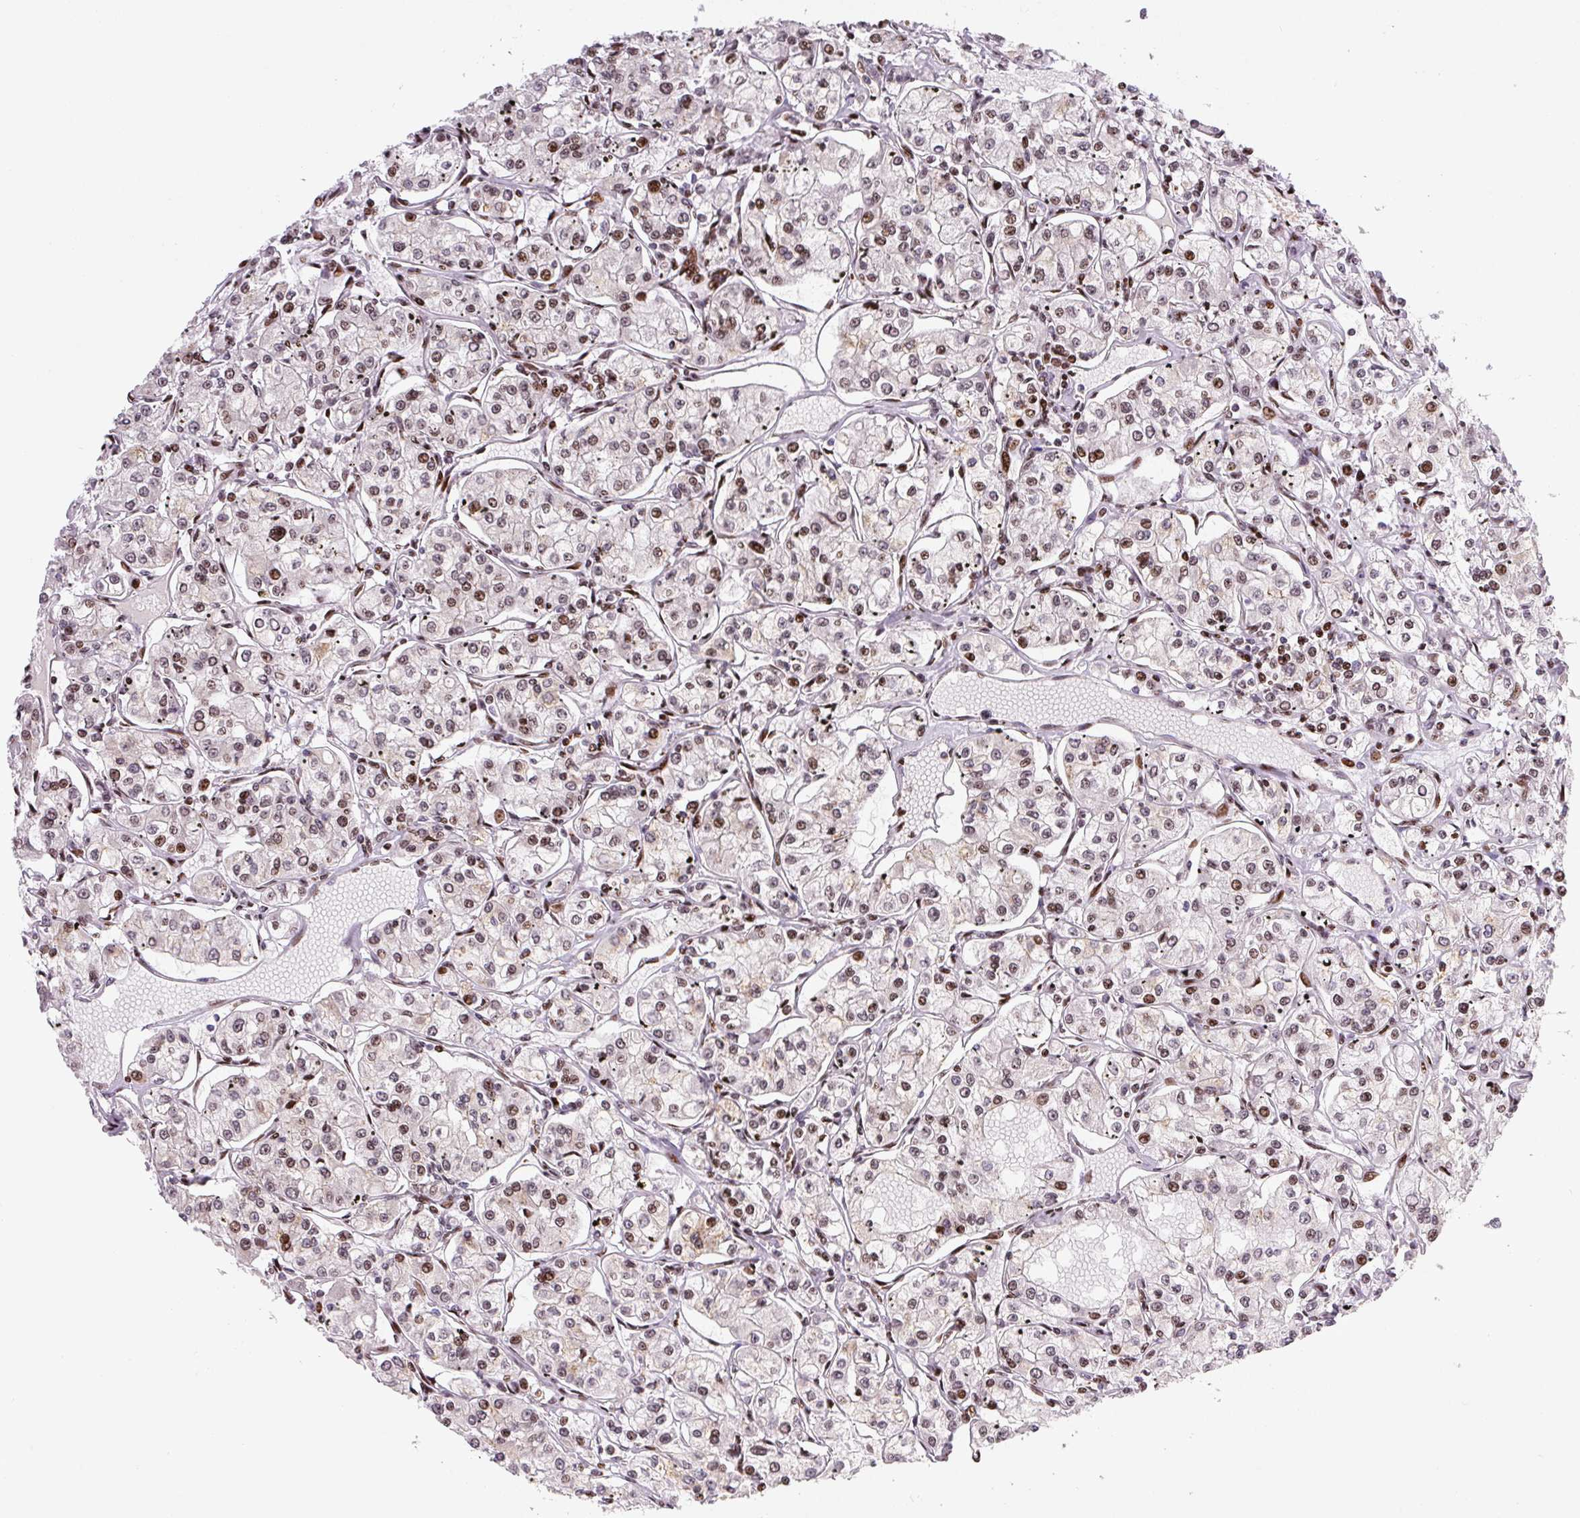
{"staining": {"intensity": "weak", "quantity": "25%-75%", "location": "nuclear"}, "tissue": "renal cancer", "cell_type": "Tumor cells", "image_type": "cancer", "snomed": [{"axis": "morphology", "description": "Adenocarcinoma, NOS"}, {"axis": "topography", "description": "Kidney"}], "caption": "Immunohistochemical staining of renal adenocarcinoma displays low levels of weak nuclear positivity in about 25%-75% of tumor cells. Immunohistochemistry stains the protein in brown and the nuclei are stained blue.", "gene": "PYDC2", "patient": {"sex": "female", "age": 59}}